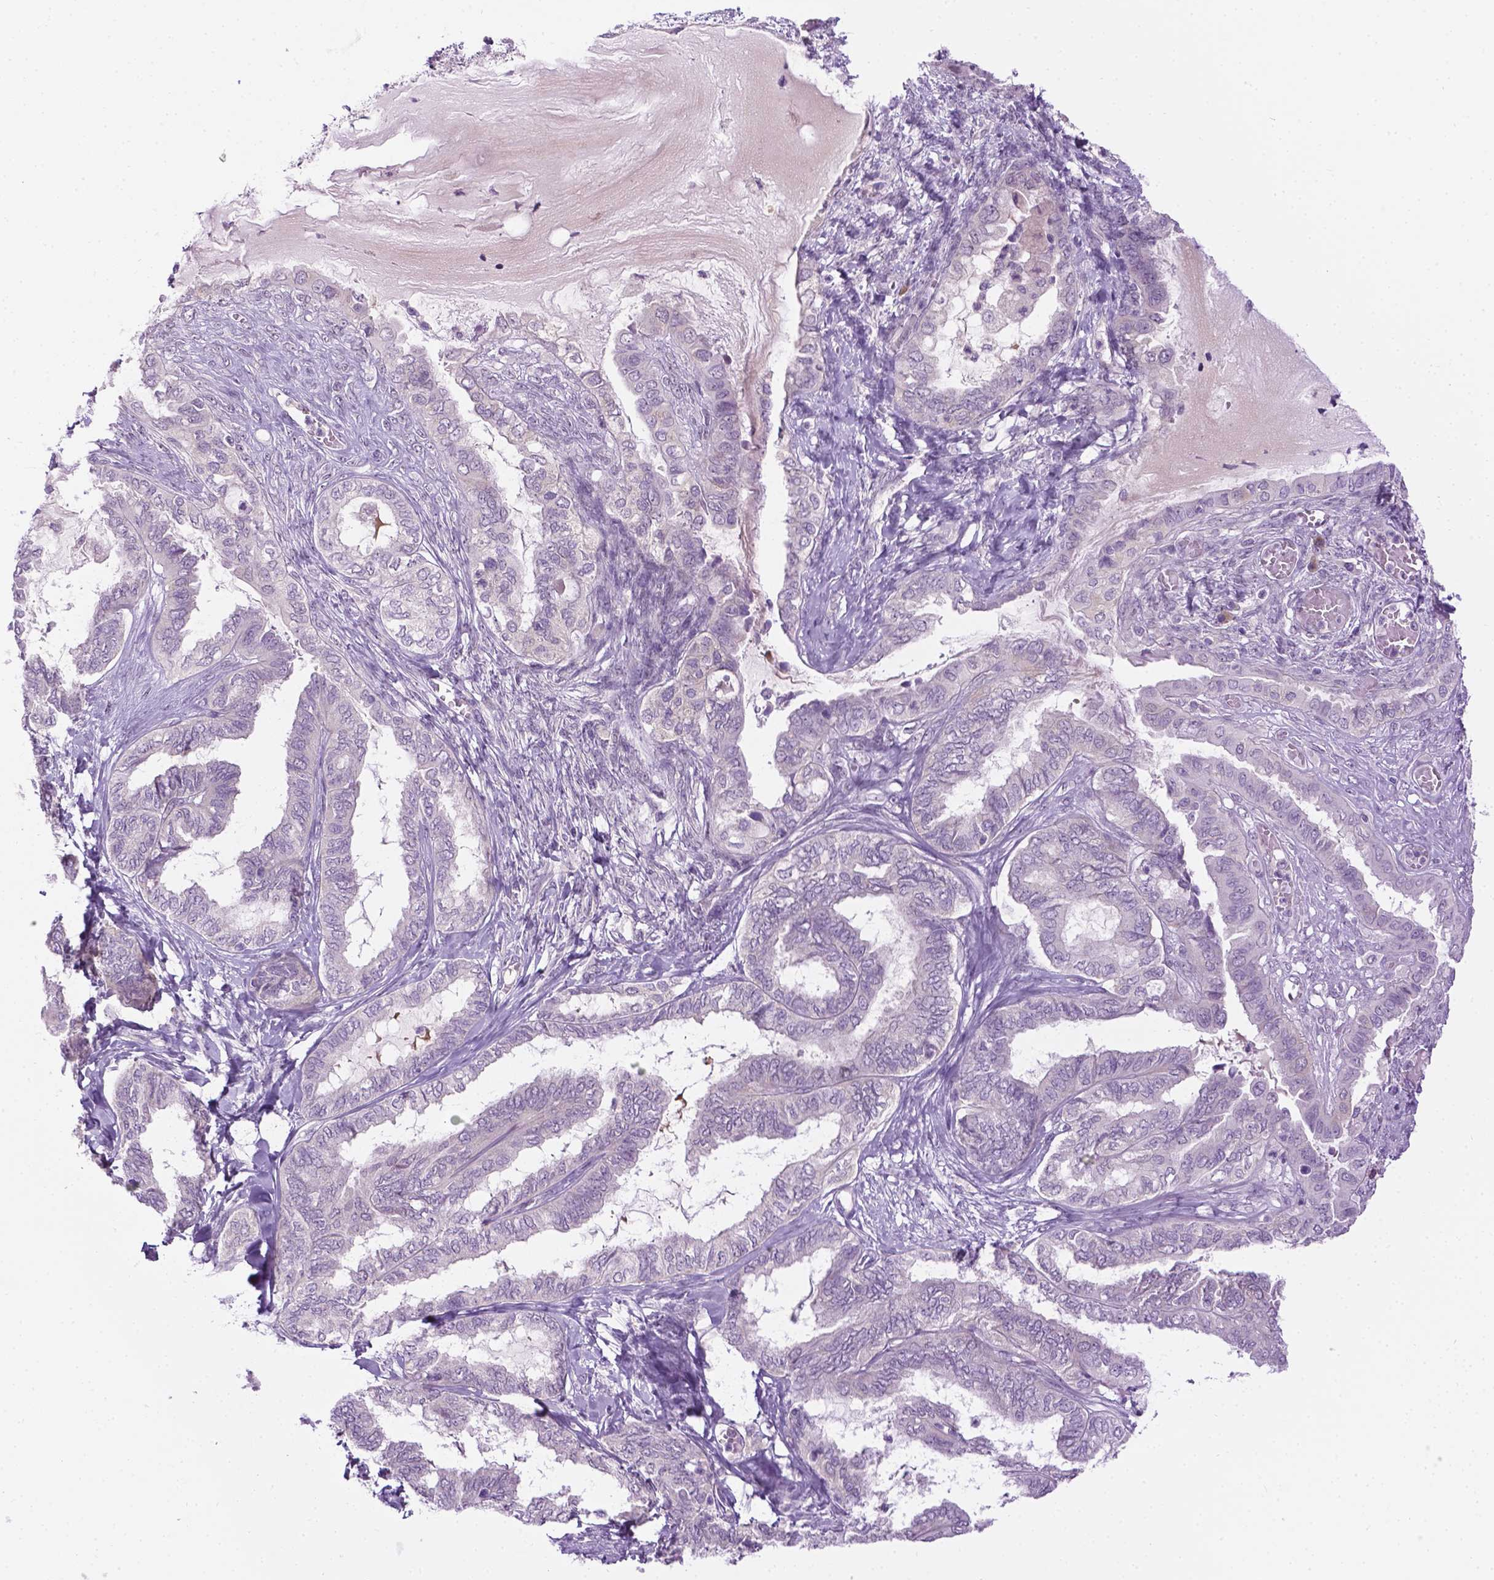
{"staining": {"intensity": "negative", "quantity": "none", "location": "none"}, "tissue": "ovarian cancer", "cell_type": "Tumor cells", "image_type": "cancer", "snomed": [{"axis": "morphology", "description": "Carcinoma, endometroid"}, {"axis": "topography", "description": "Ovary"}], "caption": "Ovarian endometroid carcinoma was stained to show a protein in brown. There is no significant staining in tumor cells.", "gene": "DENND4A", "patient": {"sex": "female", "age": 70}}